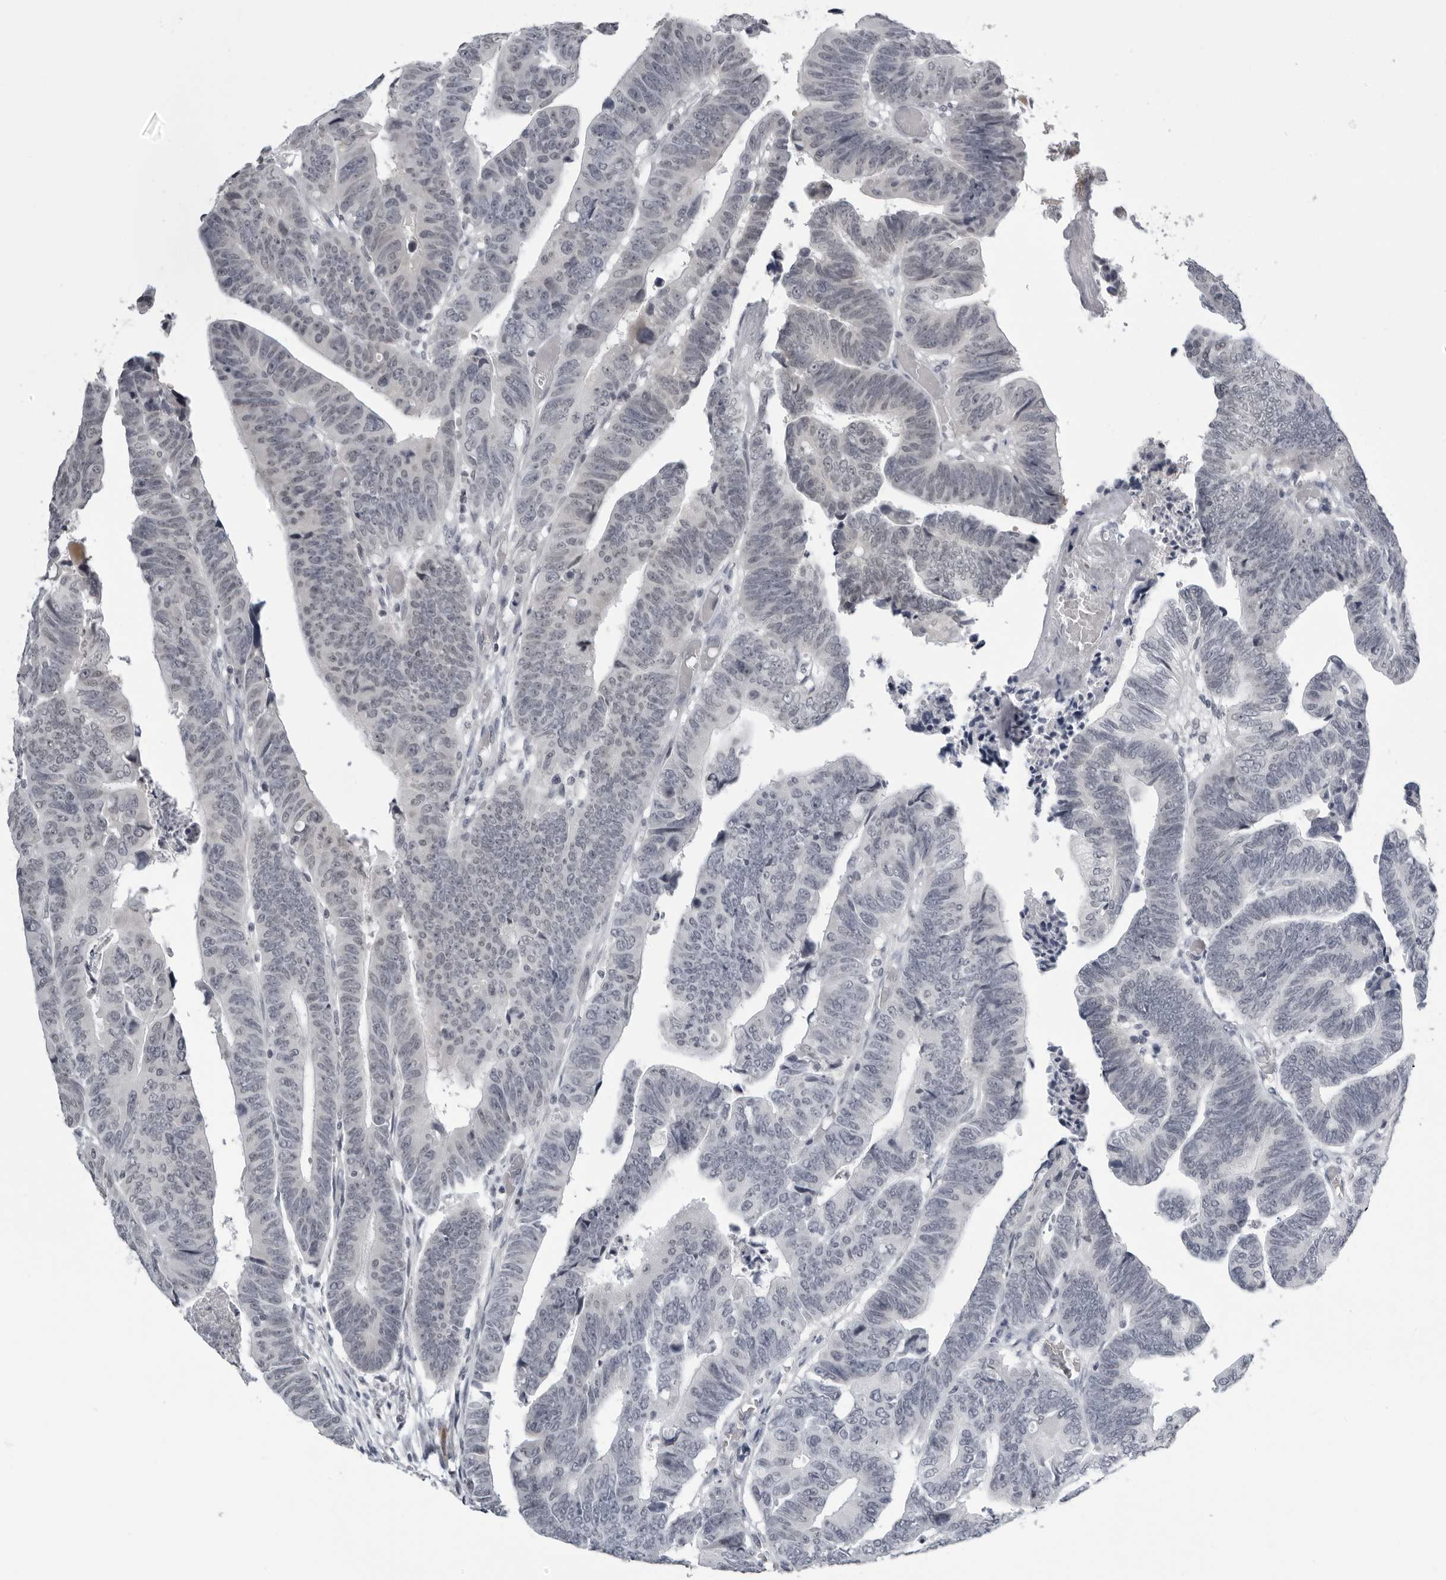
{"staining": {"intensity": "negative", "quantity": "none", "location": "none"}, "tissue": "colorectal cancer", "cell_type": "Tumor cells", "image_type": "cancer", "snomed": [{"axis": "morphology", "description": "Adenocarcinoma, NOS"}, {"axis": "topography", "description": "Rectum"}], "caption": "High power microscopy photomicrograph of an immunohistochemistry (IHC) histopathology image of adenocarcinoma (colorectal), revealing no significant staining in tumor cells. The staining was performed using DAB (3,3'-diaminobenzidine) to visualize the protein expression in brown, while the nuclei were stained in blue with hematoxylin (Magnification: 20x).", "gene": "RTCA", "patient": {"sex": "female", "age": 65}}